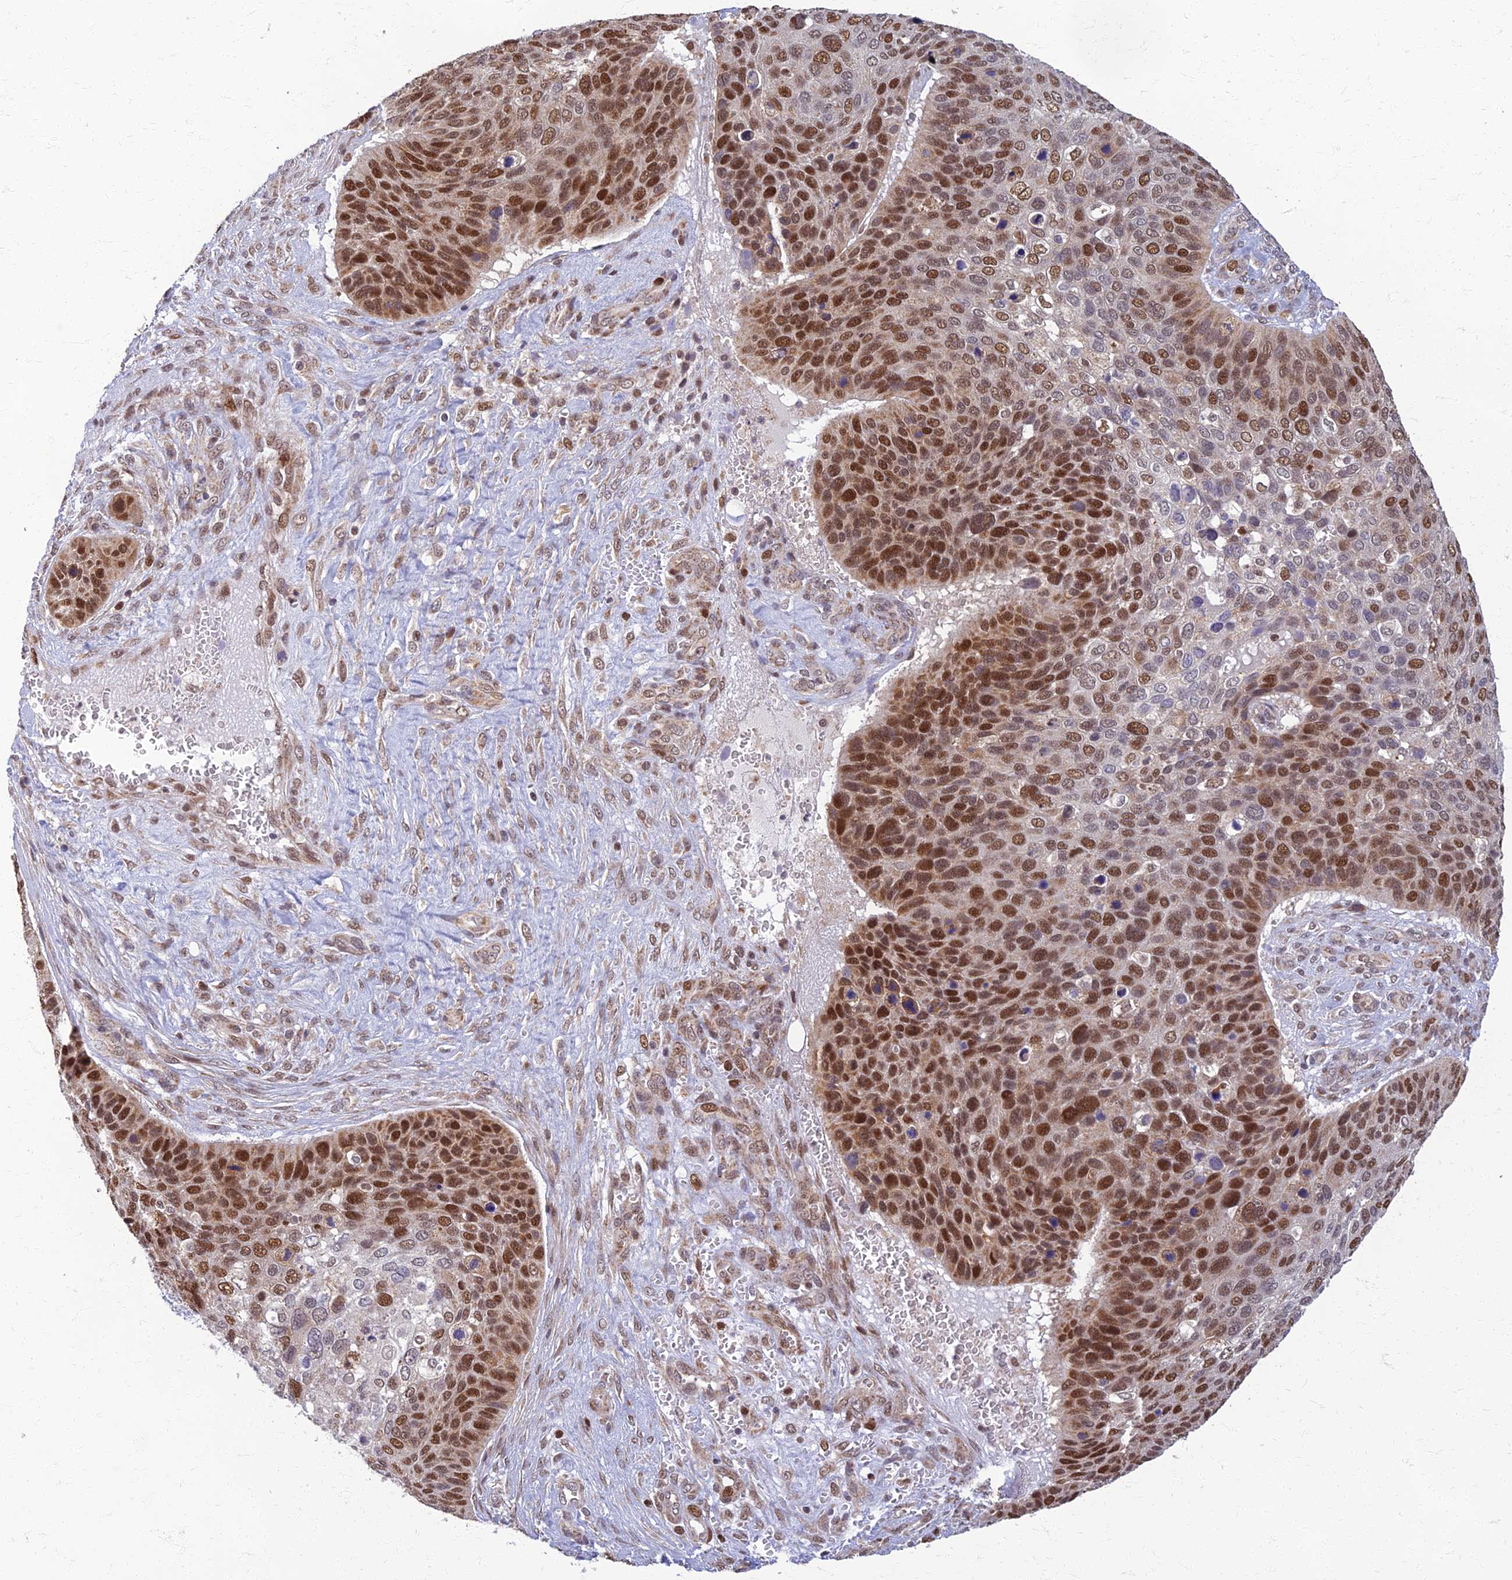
{"staining": {"intensity": "strong", "quantity": ">75%", "location": "nuclear"}, "tissue": "skin cancer", "cell_type": "Tumor cells", "image_type": "cancer", "snomed": [{"axis": "morphology", "description": "Basal cell carcinoma"}, {"axis": "topography", "description": "Skin"}], "caption": "Skin cancer stained for a protein (brown) reveals strong nuclear positive positivity in about >75% of tumor cells.", "gene": "EARS2", "patient": {"sex": "female", "age": 74}}